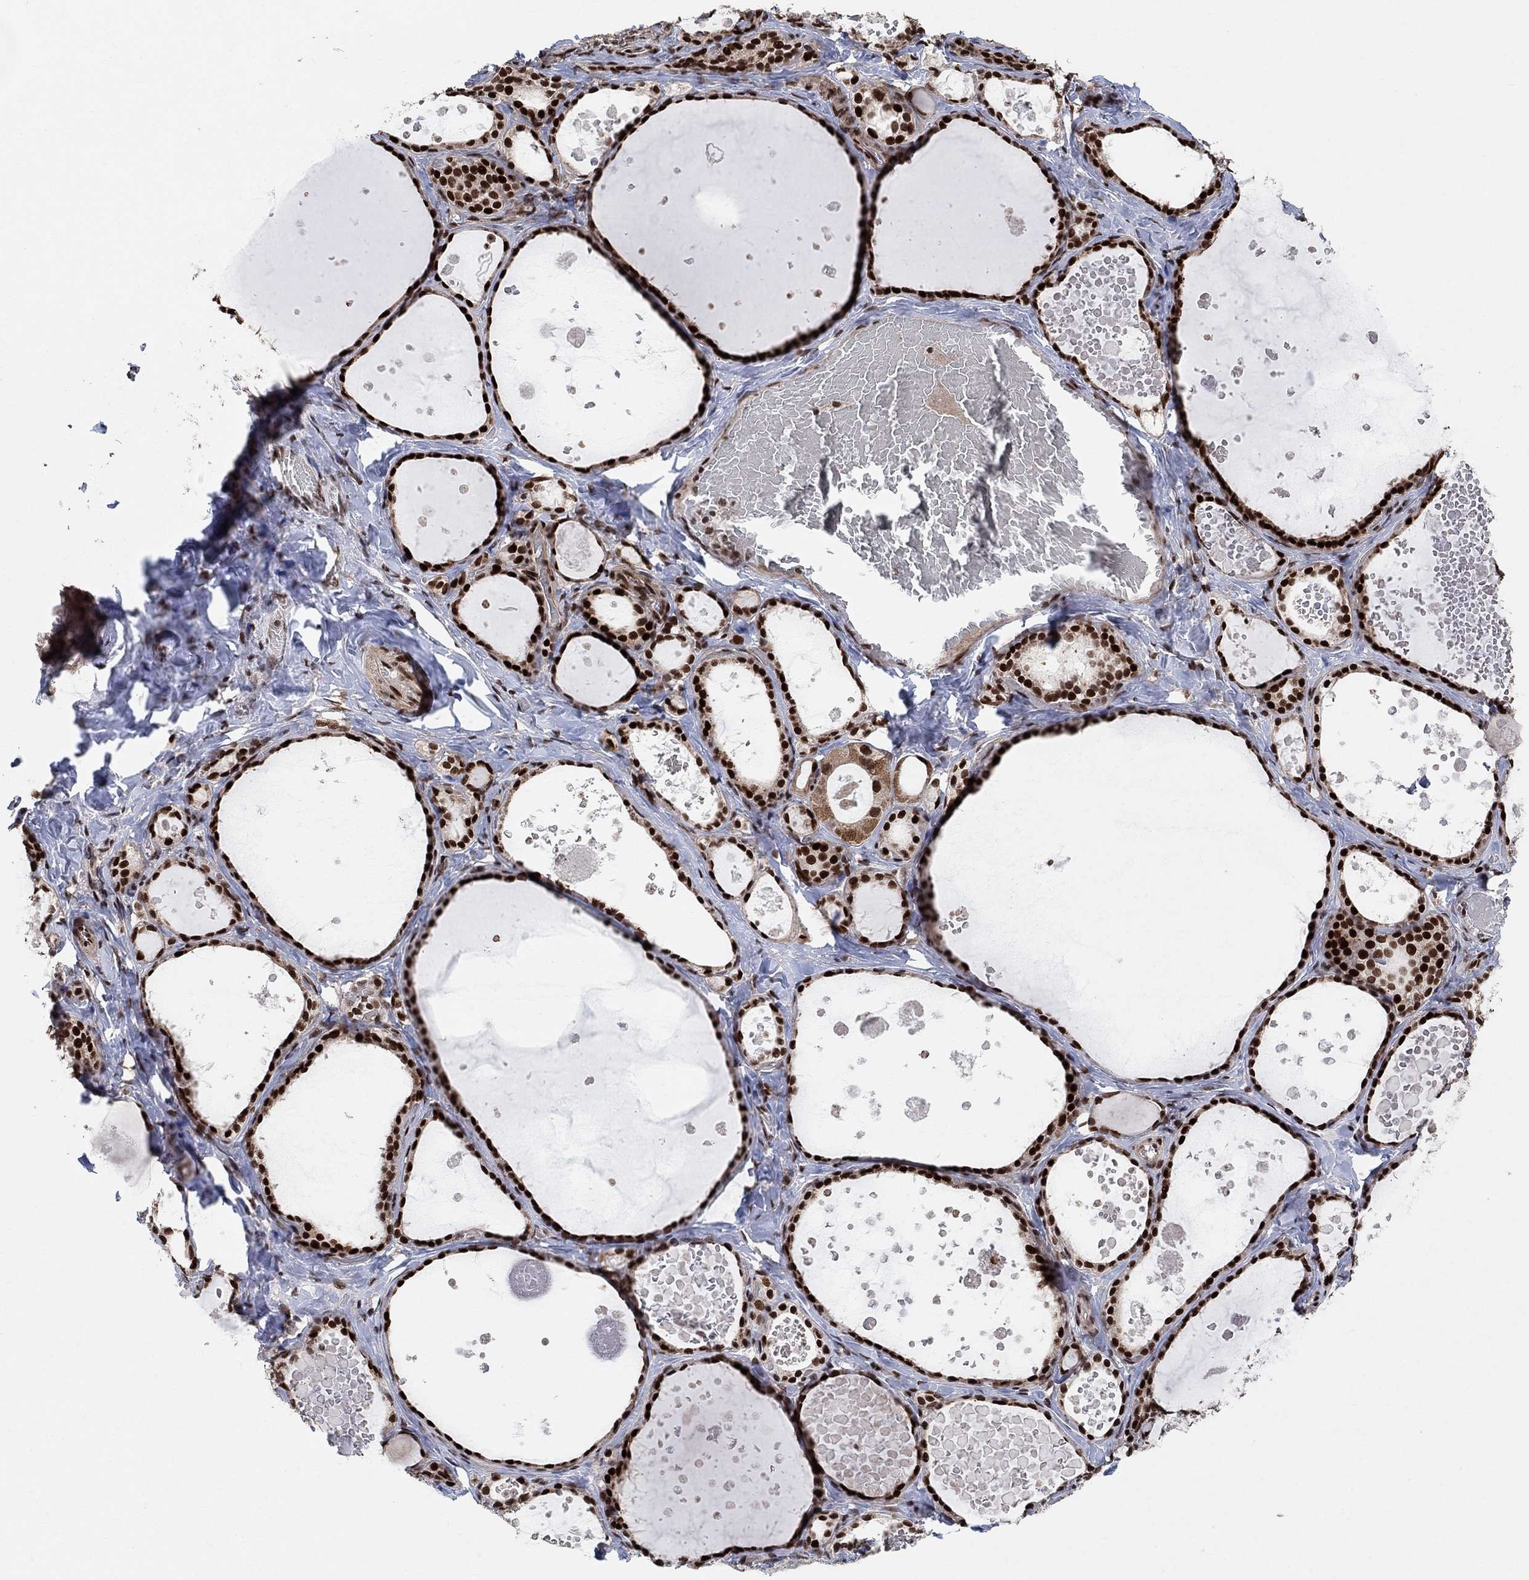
{"staining": {"intensity": "strong", "quantity": ">75%", "location": "nuclear"}, "tissue": "thyroid gland", "cell_type": "Glandular cells", "image_type": "normal", "snomed": [{"axis": "morphology", "description": "Normal tissue, NOS"}, {"axis": "topography", "description": "Thyroid gland"}], "caption": "Immunohistochemical staining of benign thyroid gland displays >75% levels of strong nuclear protein positivity in approximately >75% of glandular cells. Using DAB (3,3'-diaminobenzidine) (brown) and hematoxylin (blue) stains, captured at high magnification using brightfield microscopy.", "gene": "E4F1", "patient": {"sex": "female", "age": 56}}